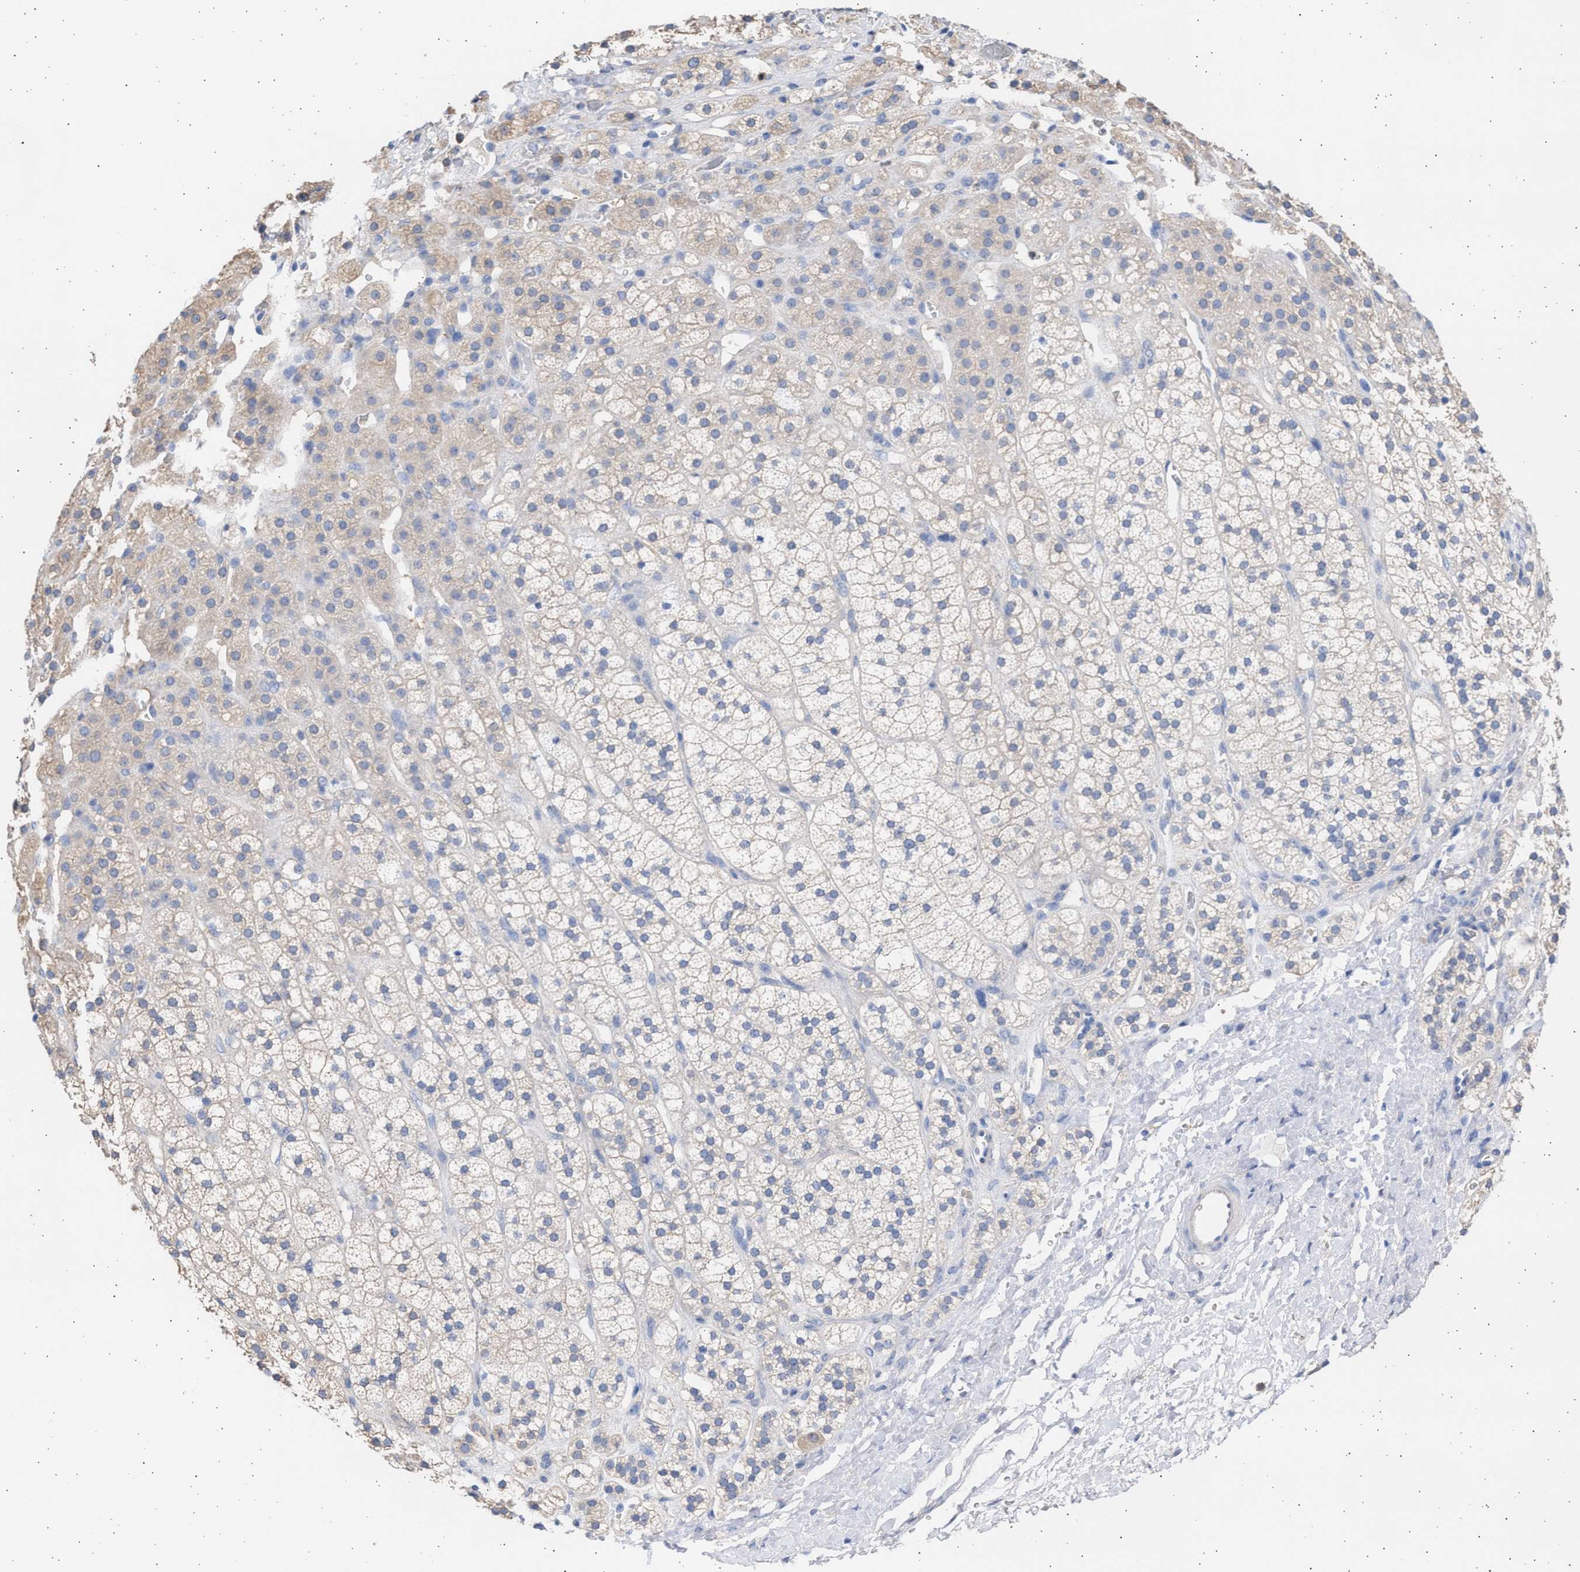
{"staining": {"intensity": "moderate", "quantity": "<25%", "location": "cytoplasmic/membranous"}, "tissue": "adrenal gland", "cell_type": "Glandular cells", "image_type": "normal", "snomed": [{"axis": "morphology", "description": "Normal tissue, NOS"}, {"axis": "topography", "description": "Adrenal gland"}], "caption": "Moderate cytoplasmic/membranous staining for a protein is identified in about <25% of glandular cells of benign adrenal gland using immunohistochemistry.", "gene": "ALDOC", "patient": {"sex": "male", "age": 56}}